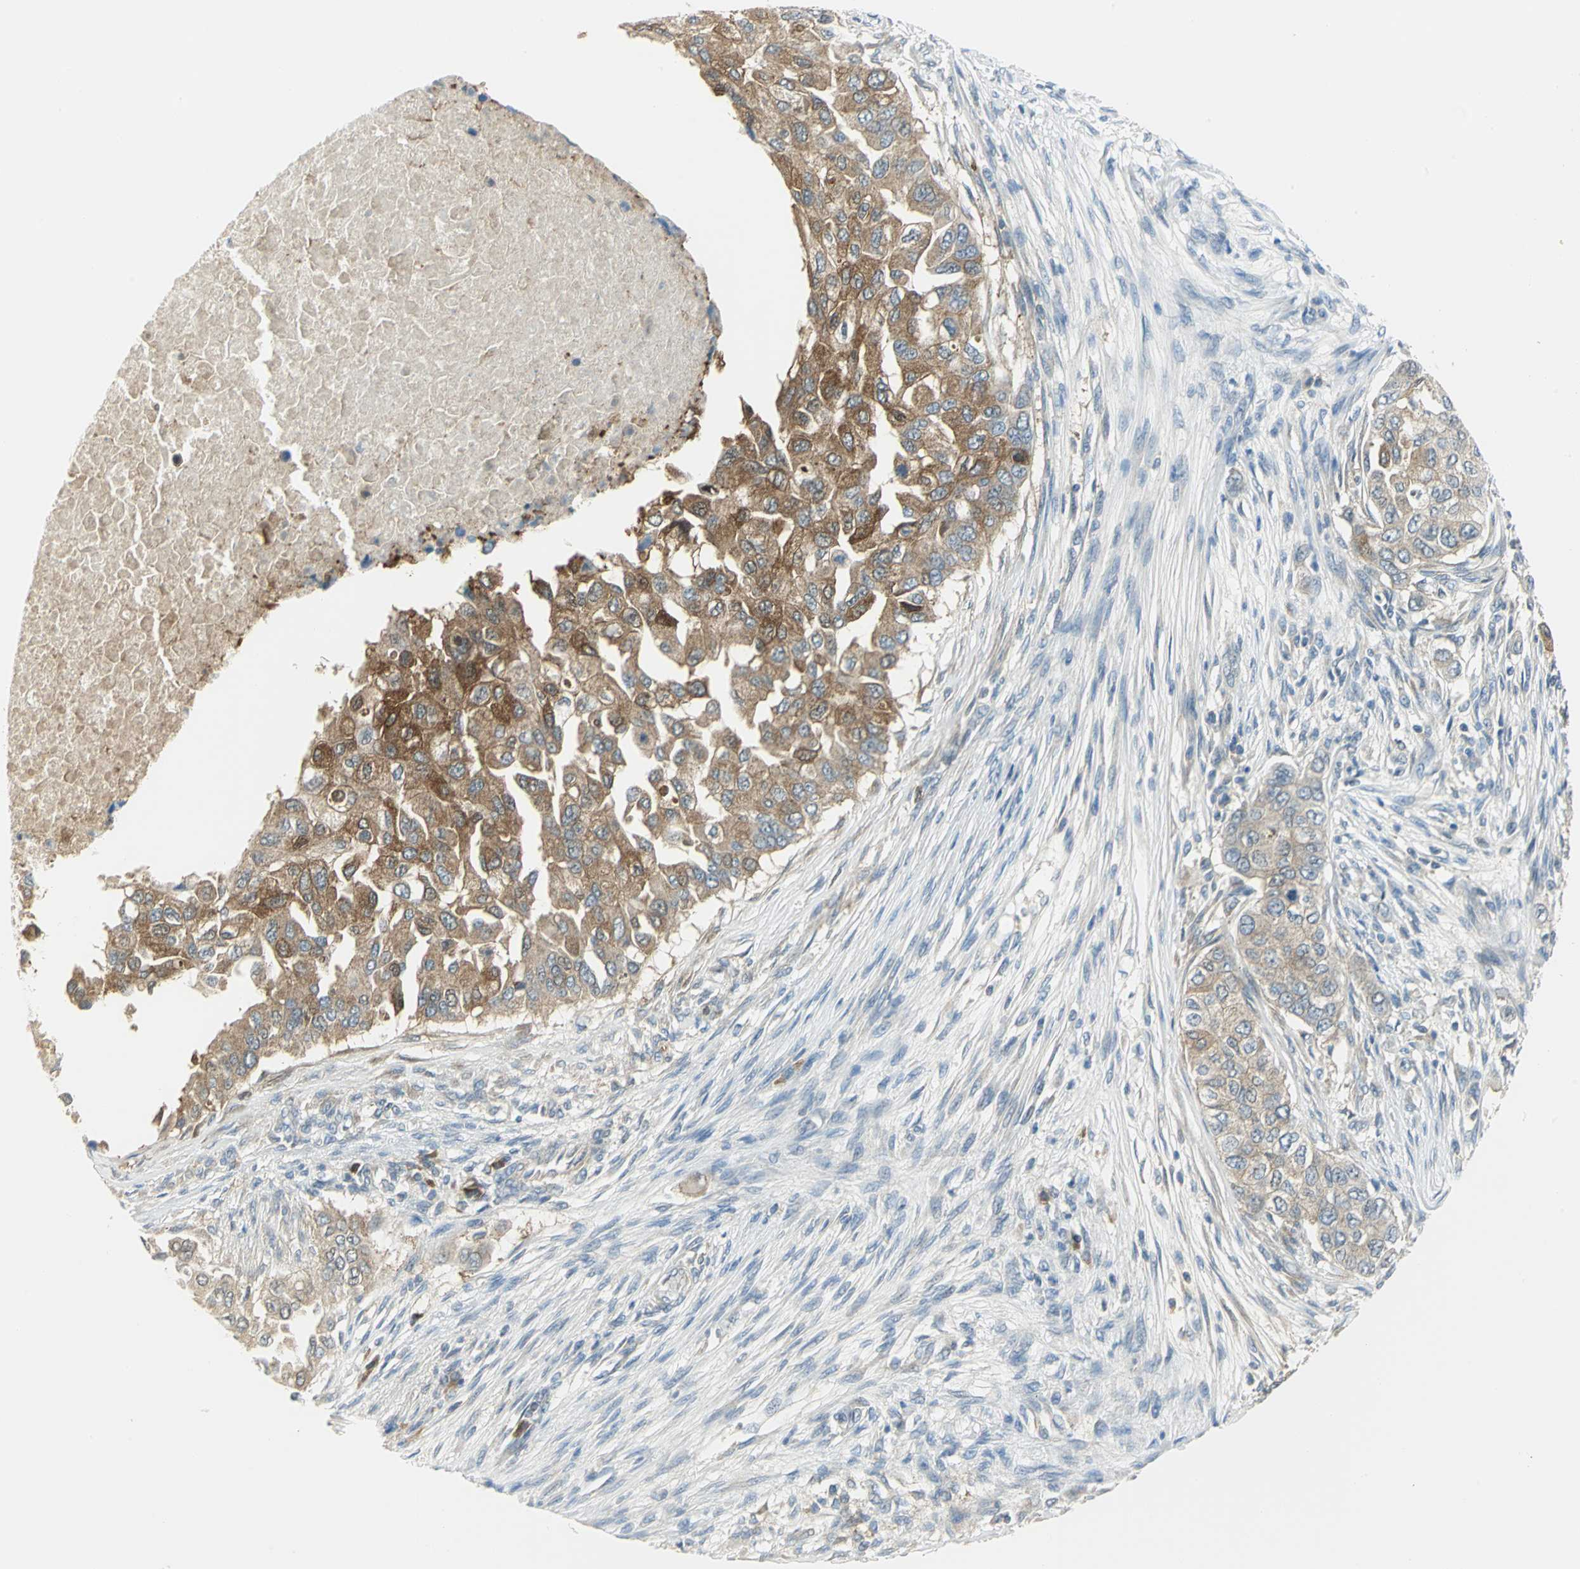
{"staining": {"intensity": "moderate", "quantity": ">75%", "location": "cytoplasmic/membranous"}, "tissue": "breast cancer", "cell_type": "Tumor cells", "image_type": "cancer", "snomed": [{"axis": "morphology", "description": "Normal tissue, NOS"}, {"axis": "morphology", "description": "Duct carcinoma"}, {"axis": "topography", "description": "Breast"}], "caption": "Breast cancer stained with immunohistochemistry (IHC) demonstrates moderate cytoplasmic/membranous staining in approximately >75% of tumor cells.", "gene": "ALDOA", "patient": {"sex": "female", "age": 49}}